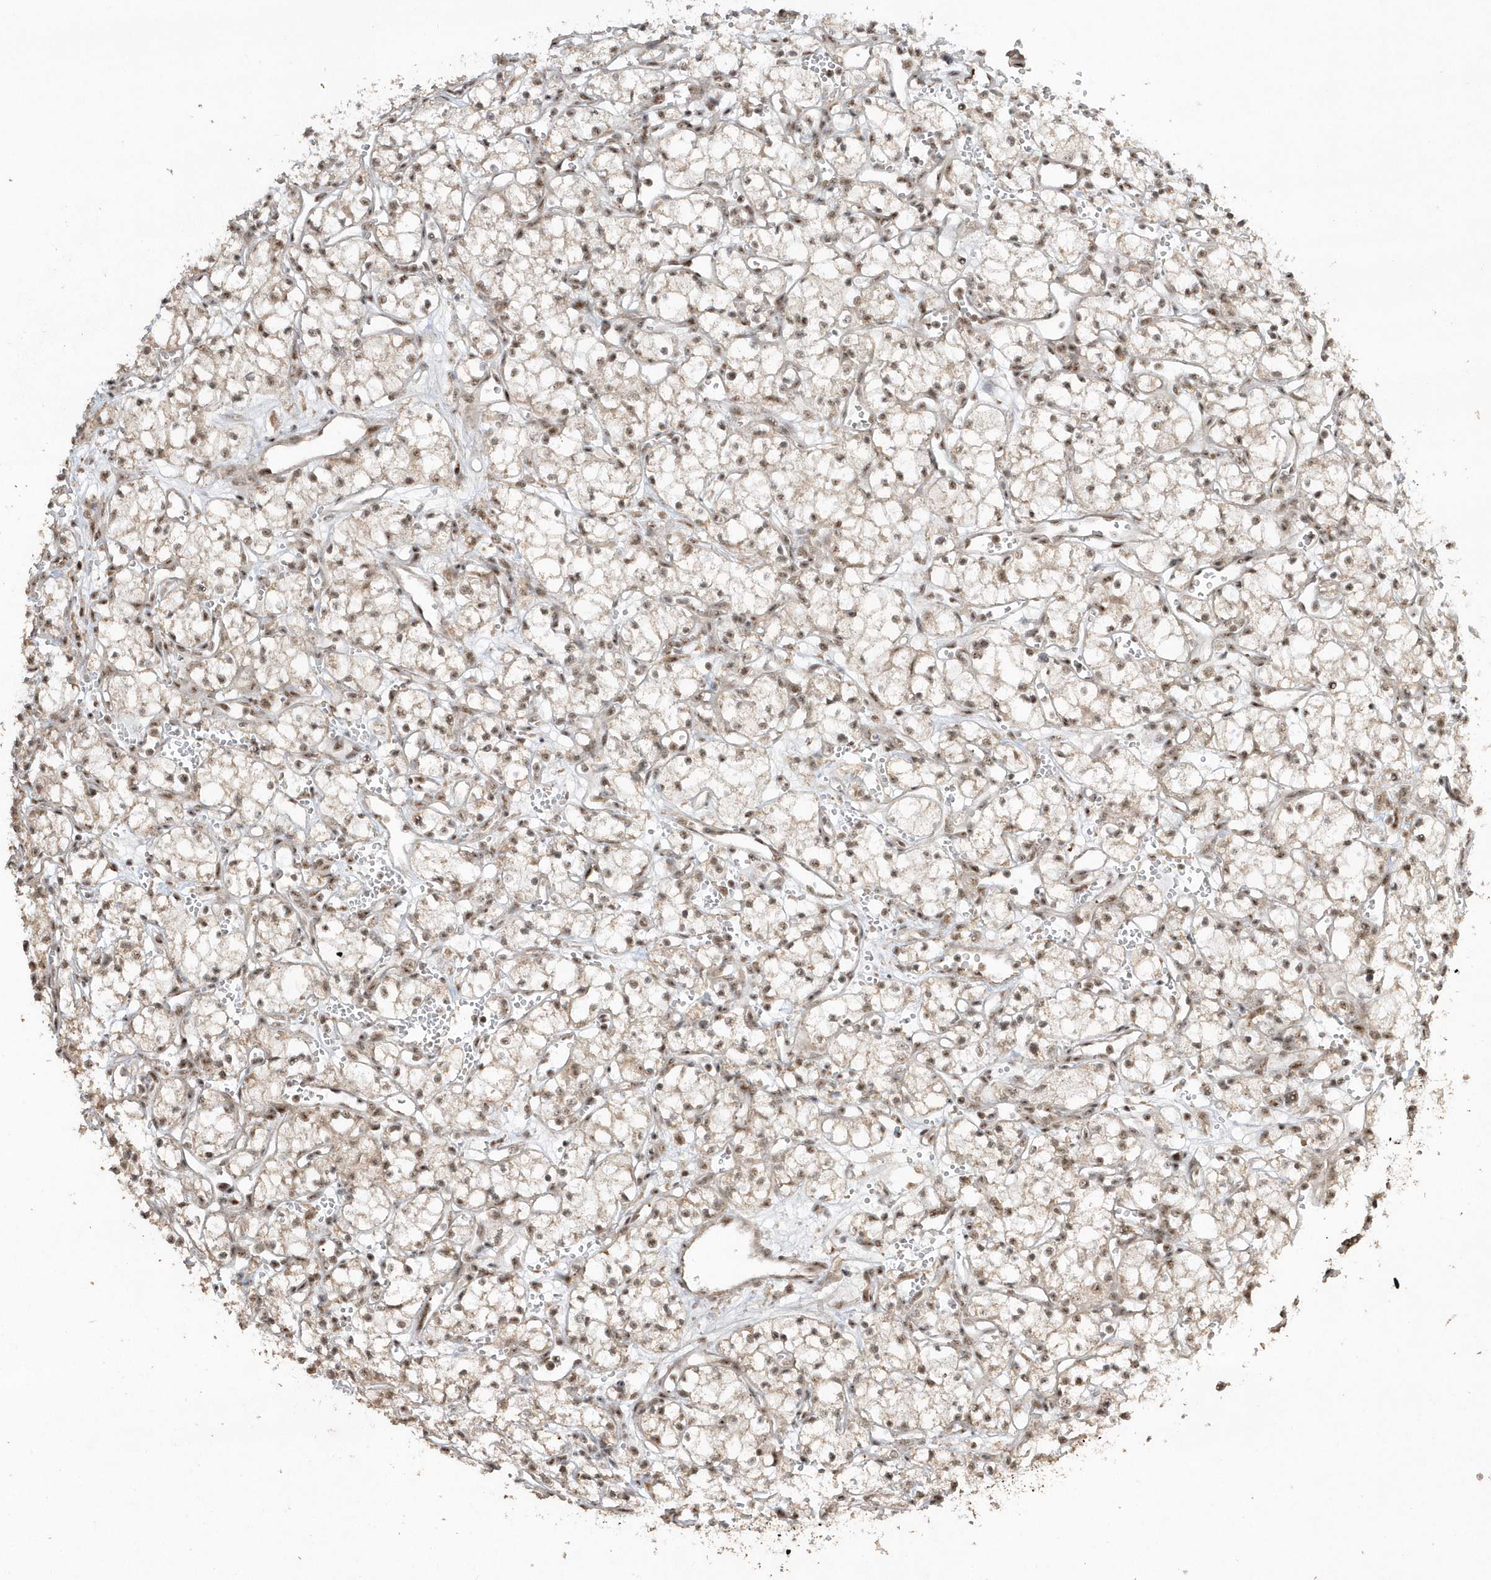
{"staining": {"intensity": "moderate", "quantity": "<25%", "location": "nuclear"}, "tissue": "renal cancer", "cell_type": "Tumor cells", "image_type": "cancer", "snomed": [{"axis": "morphology", "description": "Adenocarcinoma, NOS"}, {"axis": "topography", "description": "Kidney"}], "caption": "The immunohistochemical stain highlights moderate nuclear positivity in tumor cells of renal cancer (adenocarcinoma) tissue. Using DAB (brown) and hematoxylin (blue) stains, captured at high magnification using brightfield microscopy.", "gene": "POLR3B", "patient": {"sex": "male", "age": 59}}